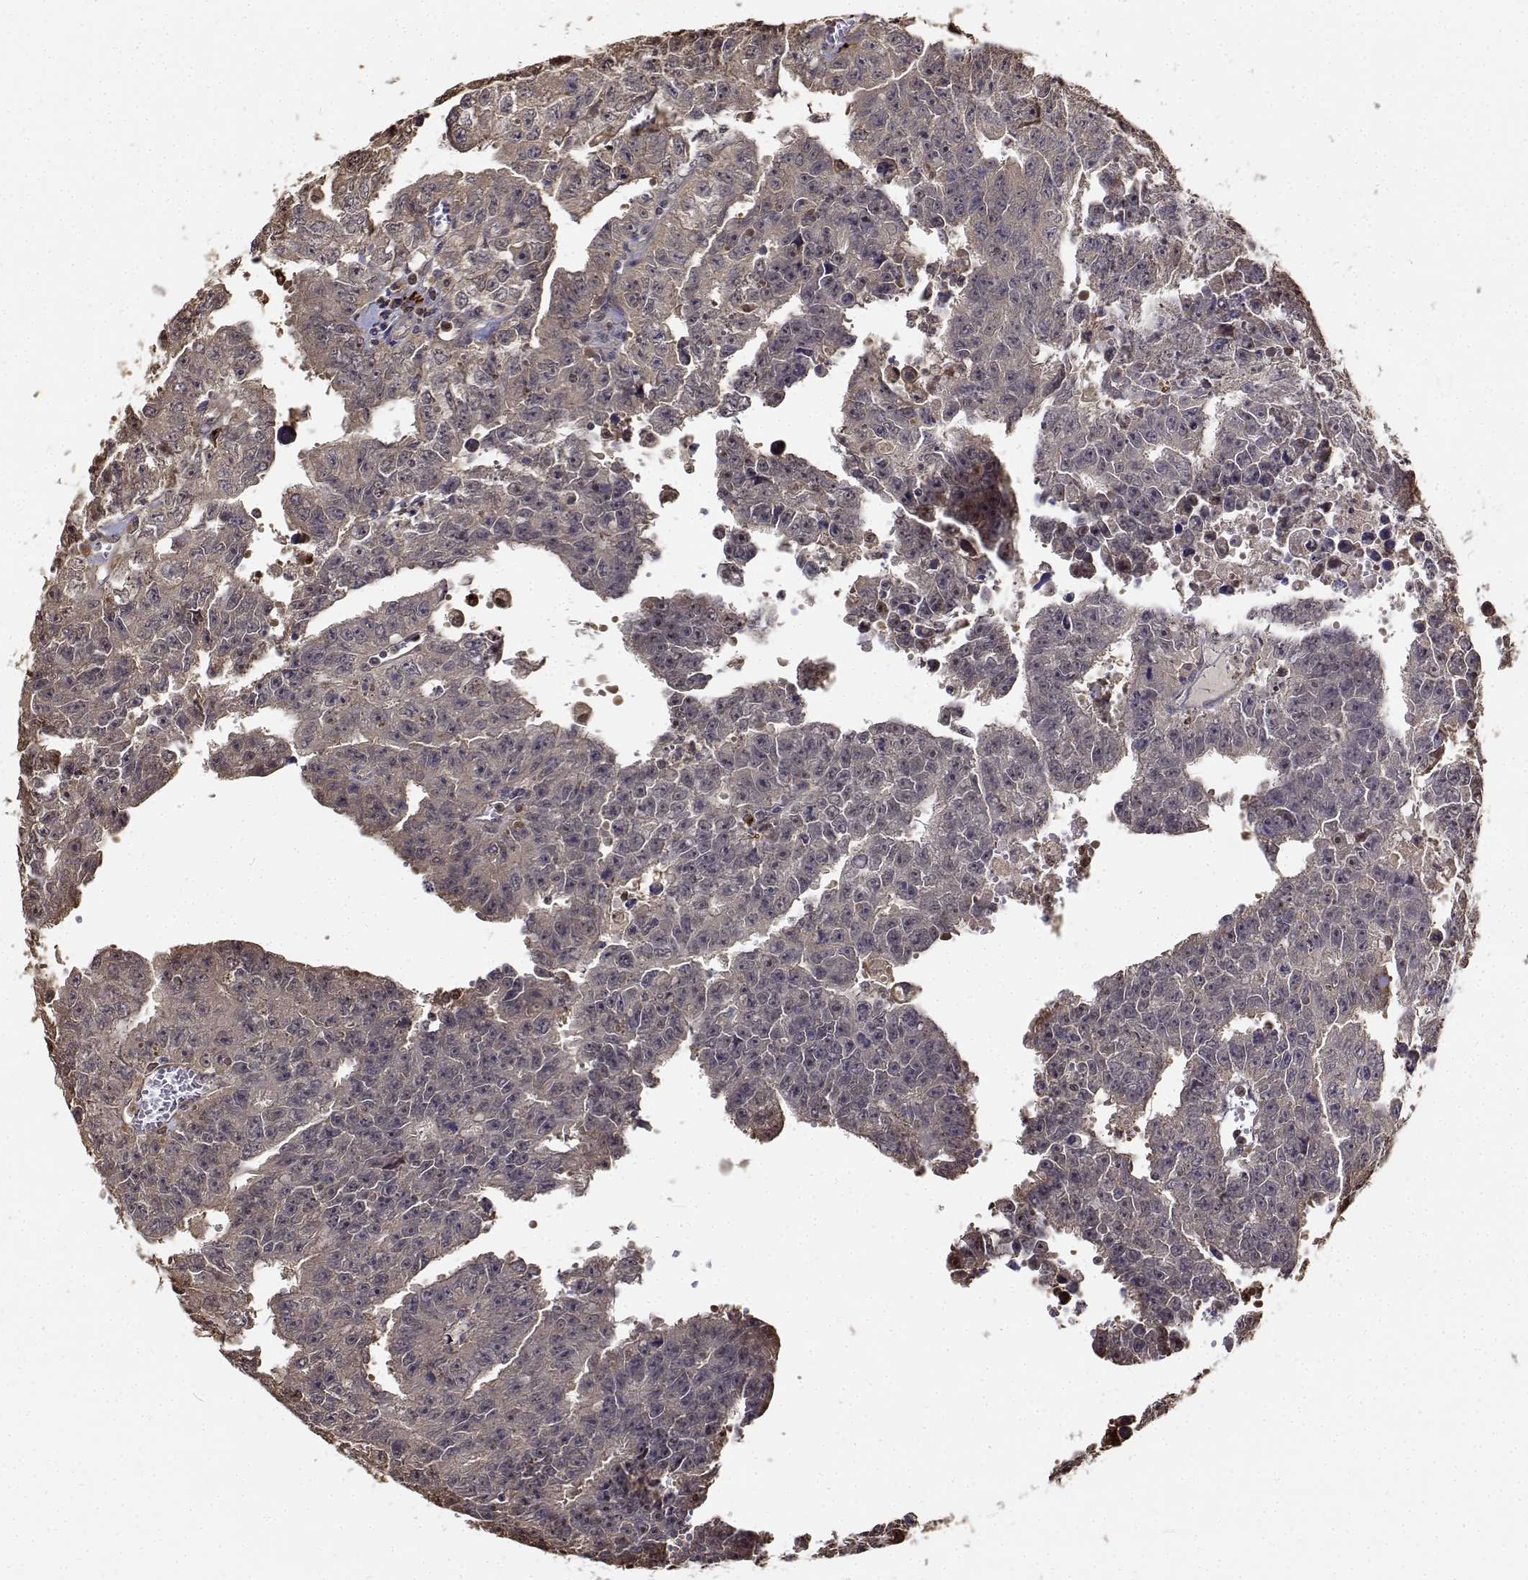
{"staining": {"intensity": "negative", "quantity": "none", "location": "none"}, "tissue": "testis cancer", "cell_type": "Tumor cells", "image_type": "cancer", "snomed": [{"axis": "morphology", "description": "Carcinoma, Embryonal, NOS"}, {"axis": "morphology", "description": "Teratoma, malignant, NOS"}, {"axis": "topography", "description": "Testis"}], "caption": "This is an immunohistochemistry (IHC) photomicrograph of human testis cancer (embryonal carcinoma). There is no staining in tumor cells.", "gene": "PCID2", "patient": {"sex": "male", "age": 24}}